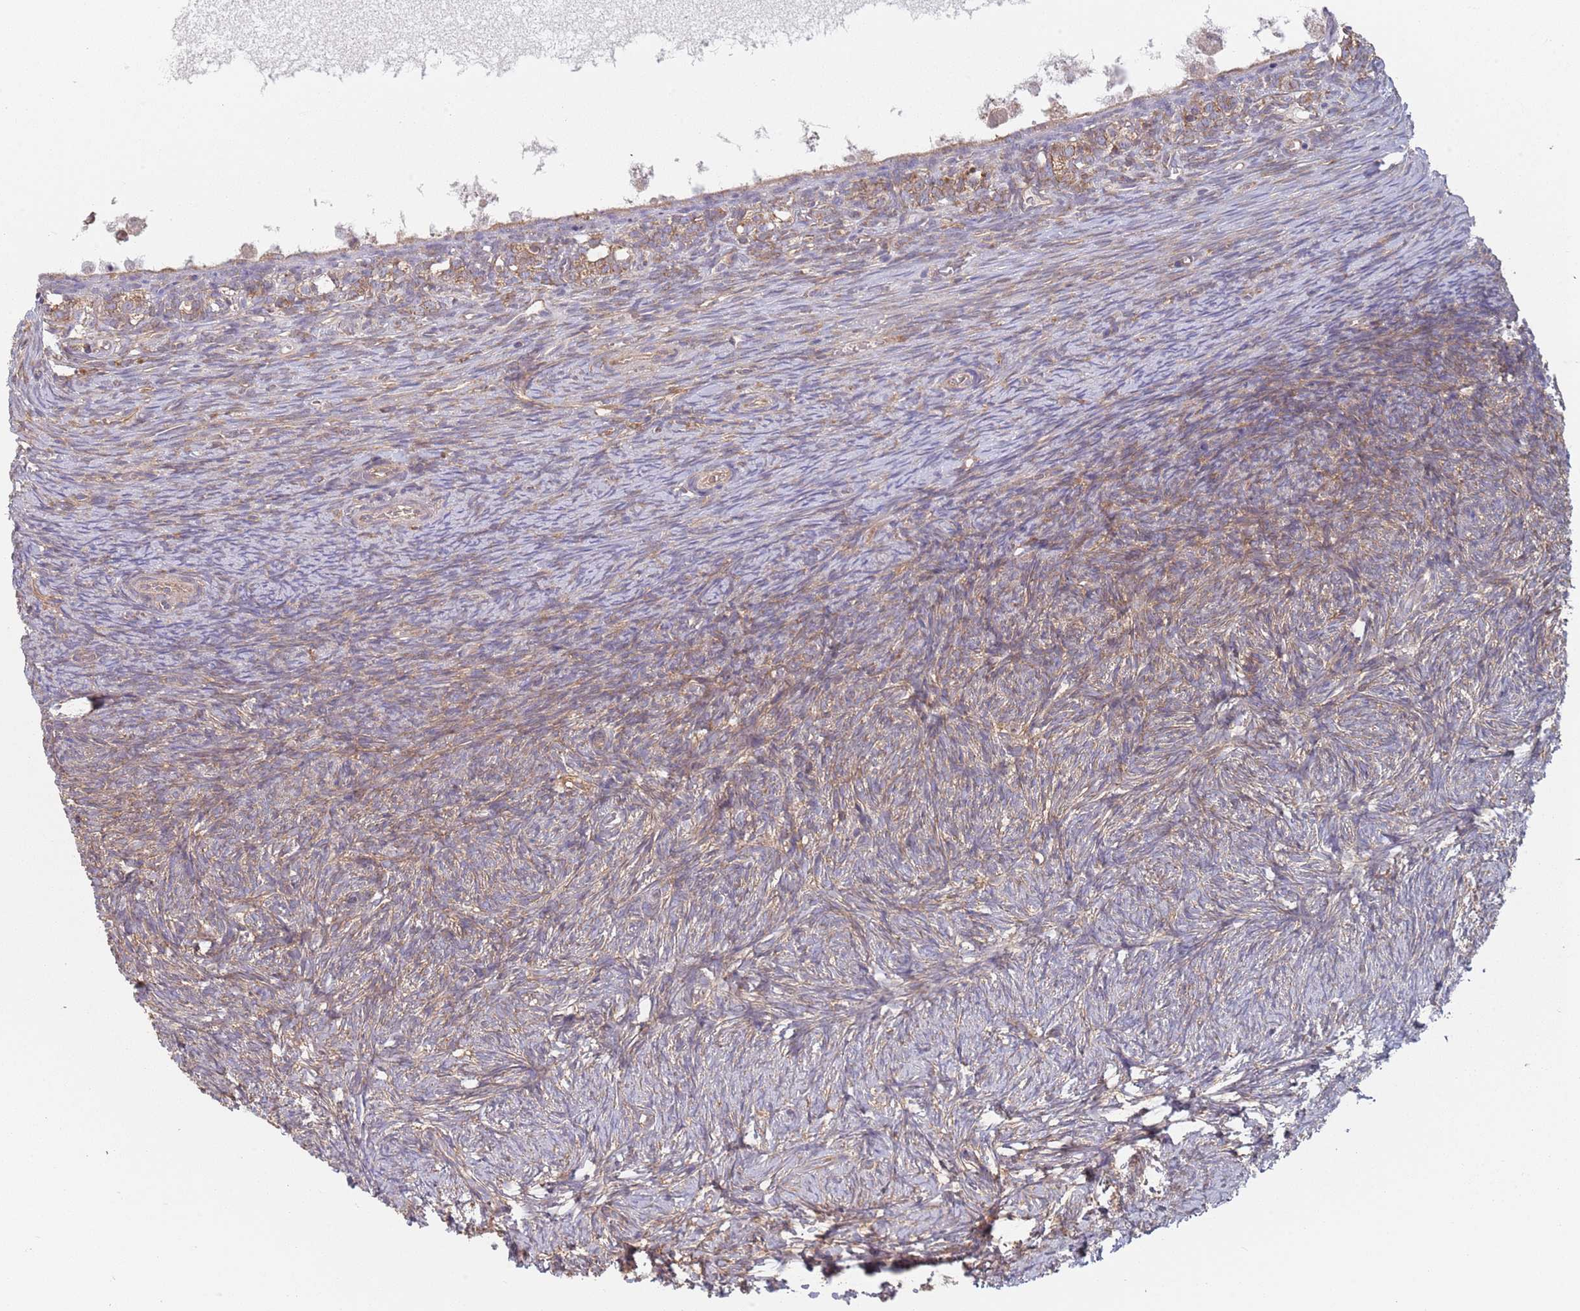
{"staining": {"intensity": "weak", "quantity": "25%-75%", "location": "cytoplasmic/membranous"}, "tissue": "ovary", "cell_type": "Ovarian stroma cells", "image_type": "normal", "snomed": [{"axis": "morphology", "description": "Normal tissue, NOS"}, {"axis": "topography", "description": "Ovary"}], "caption": "Immunohistochemical staining of benign ovary shows 25%-75% levels of weak cytoplasmic/membranous protein positivity in approximately 25%-75% of ovarian stroma cells.", "gene": "GDI1", "patient": {"sex": "female", "age": 39}}